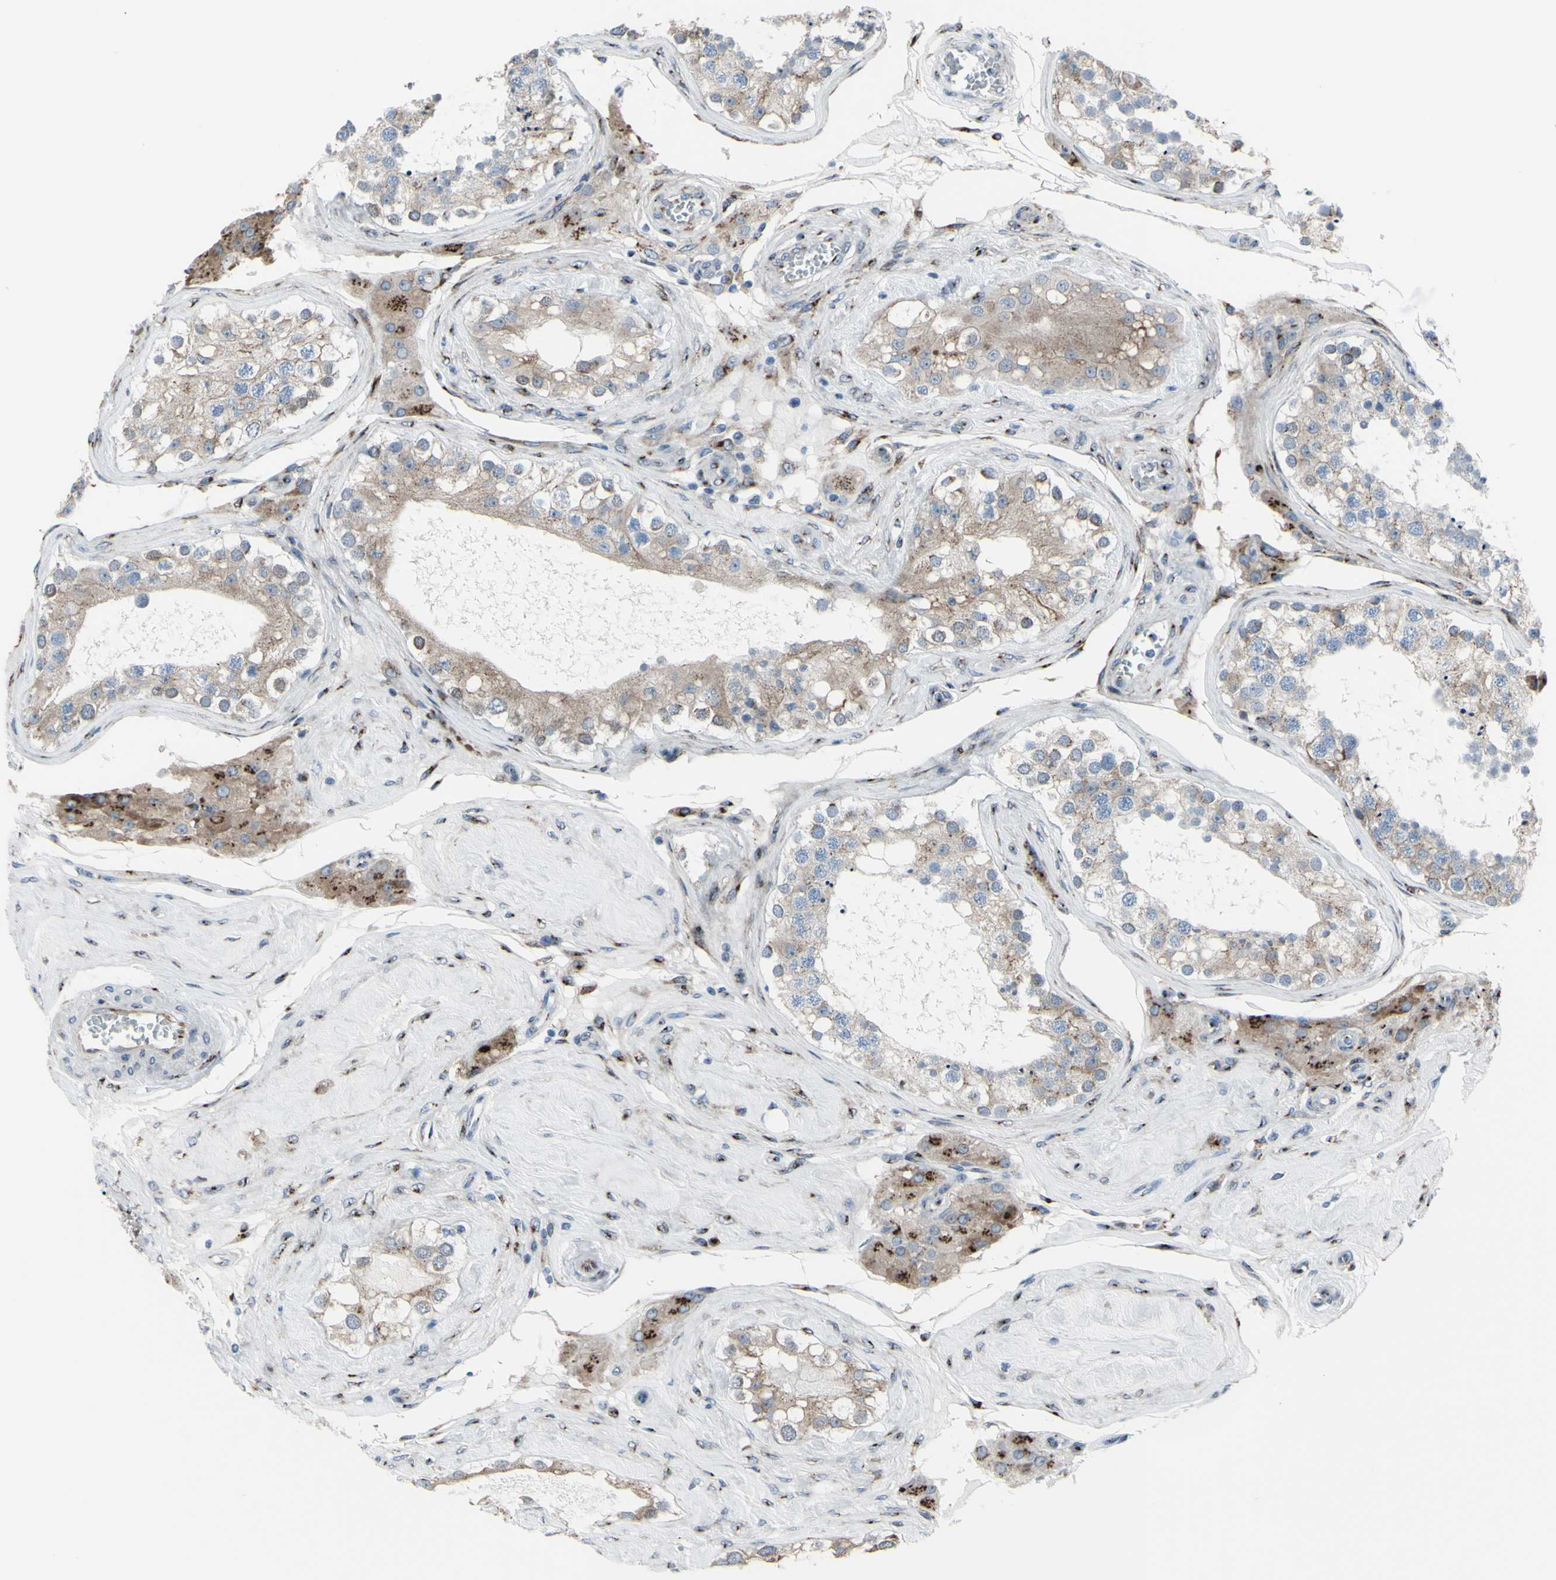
{"staining": {"intensity": "weak", "quantity": "25%-75%", "location": "cytoplasmic/membranous"}, "tissue": "testis", "cell_type": "Cells in seminiferous ducts", "image_type": "normal", "snomed": [{"axis": "morphology", "description": "Normal tissue, NOS"}, {"axis": "topography", "description": "Testis"}], "caption": "IHC (DAB) staining of benign human testis displays weak cytoplasmic/membranous protein staining in about 25%-75% of cells in seminiferous ducts.", "gene": "GLG1", "patient": {"sex": "male", "age": 68}}